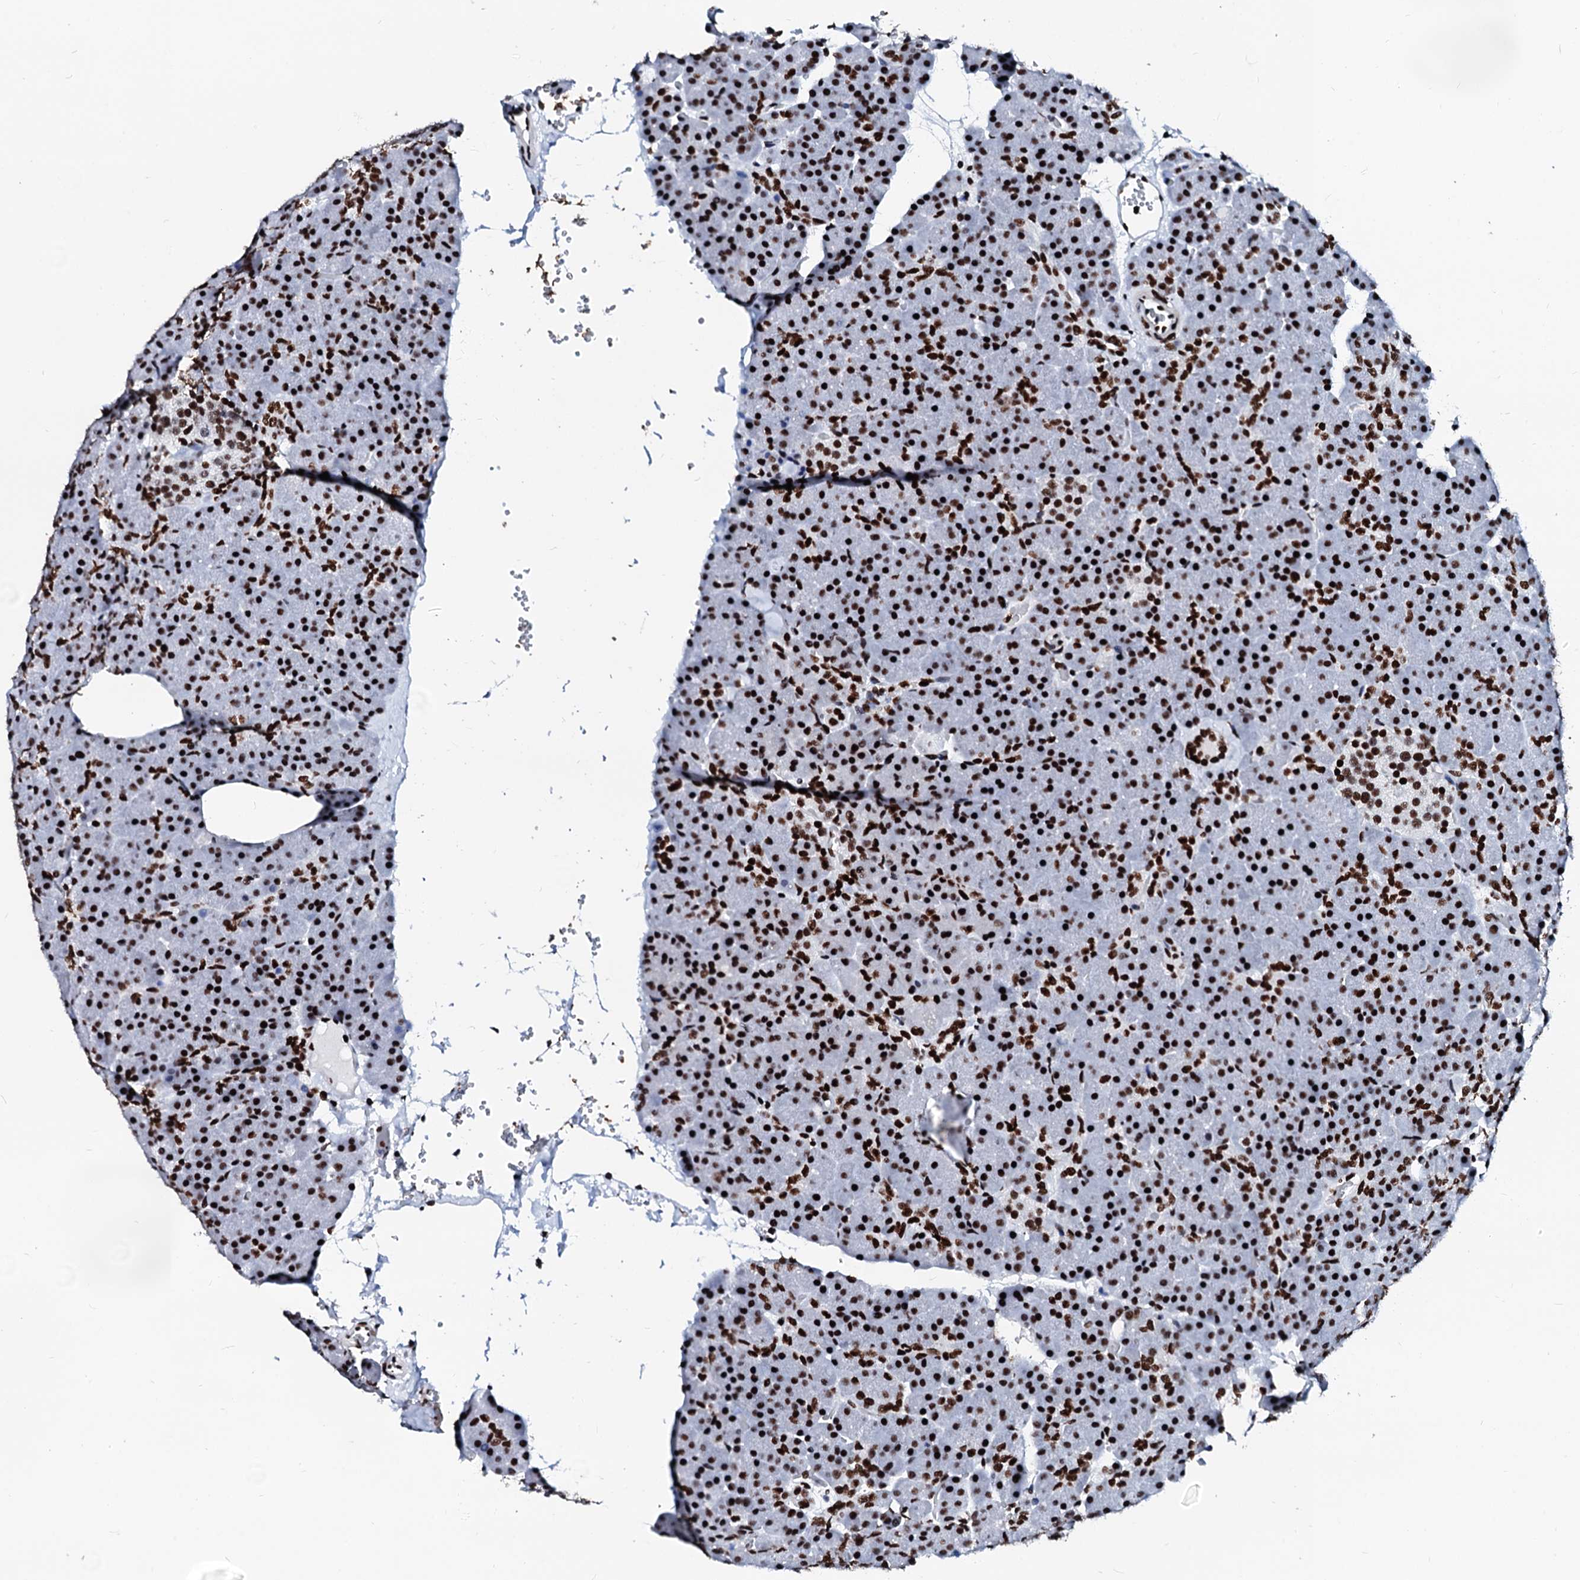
{"staining": {"intensity": "strong", "quantity": ">75%", "location": "nuclear"}, "tissue": "pancreas", "cell_type": "Exocrine glandular cells", "image_type": "normal", "snomed": [{"axis": "morphology", "description": "Normal tissue, NOS"}, {"axis": "morphology", "description": "Carcinoid, malignant, NOS"}, {"axis": "topography", "description": "Pancreas"}], "caption": "High-power microscopy captured an immunohistochemistry (IHC) image of normal pancreas, revealing strong nuclear staining in approximately >75% of exocrine glandular cells.", "gene": "RALY", "patient": {"sex": "female", "age": 35}}